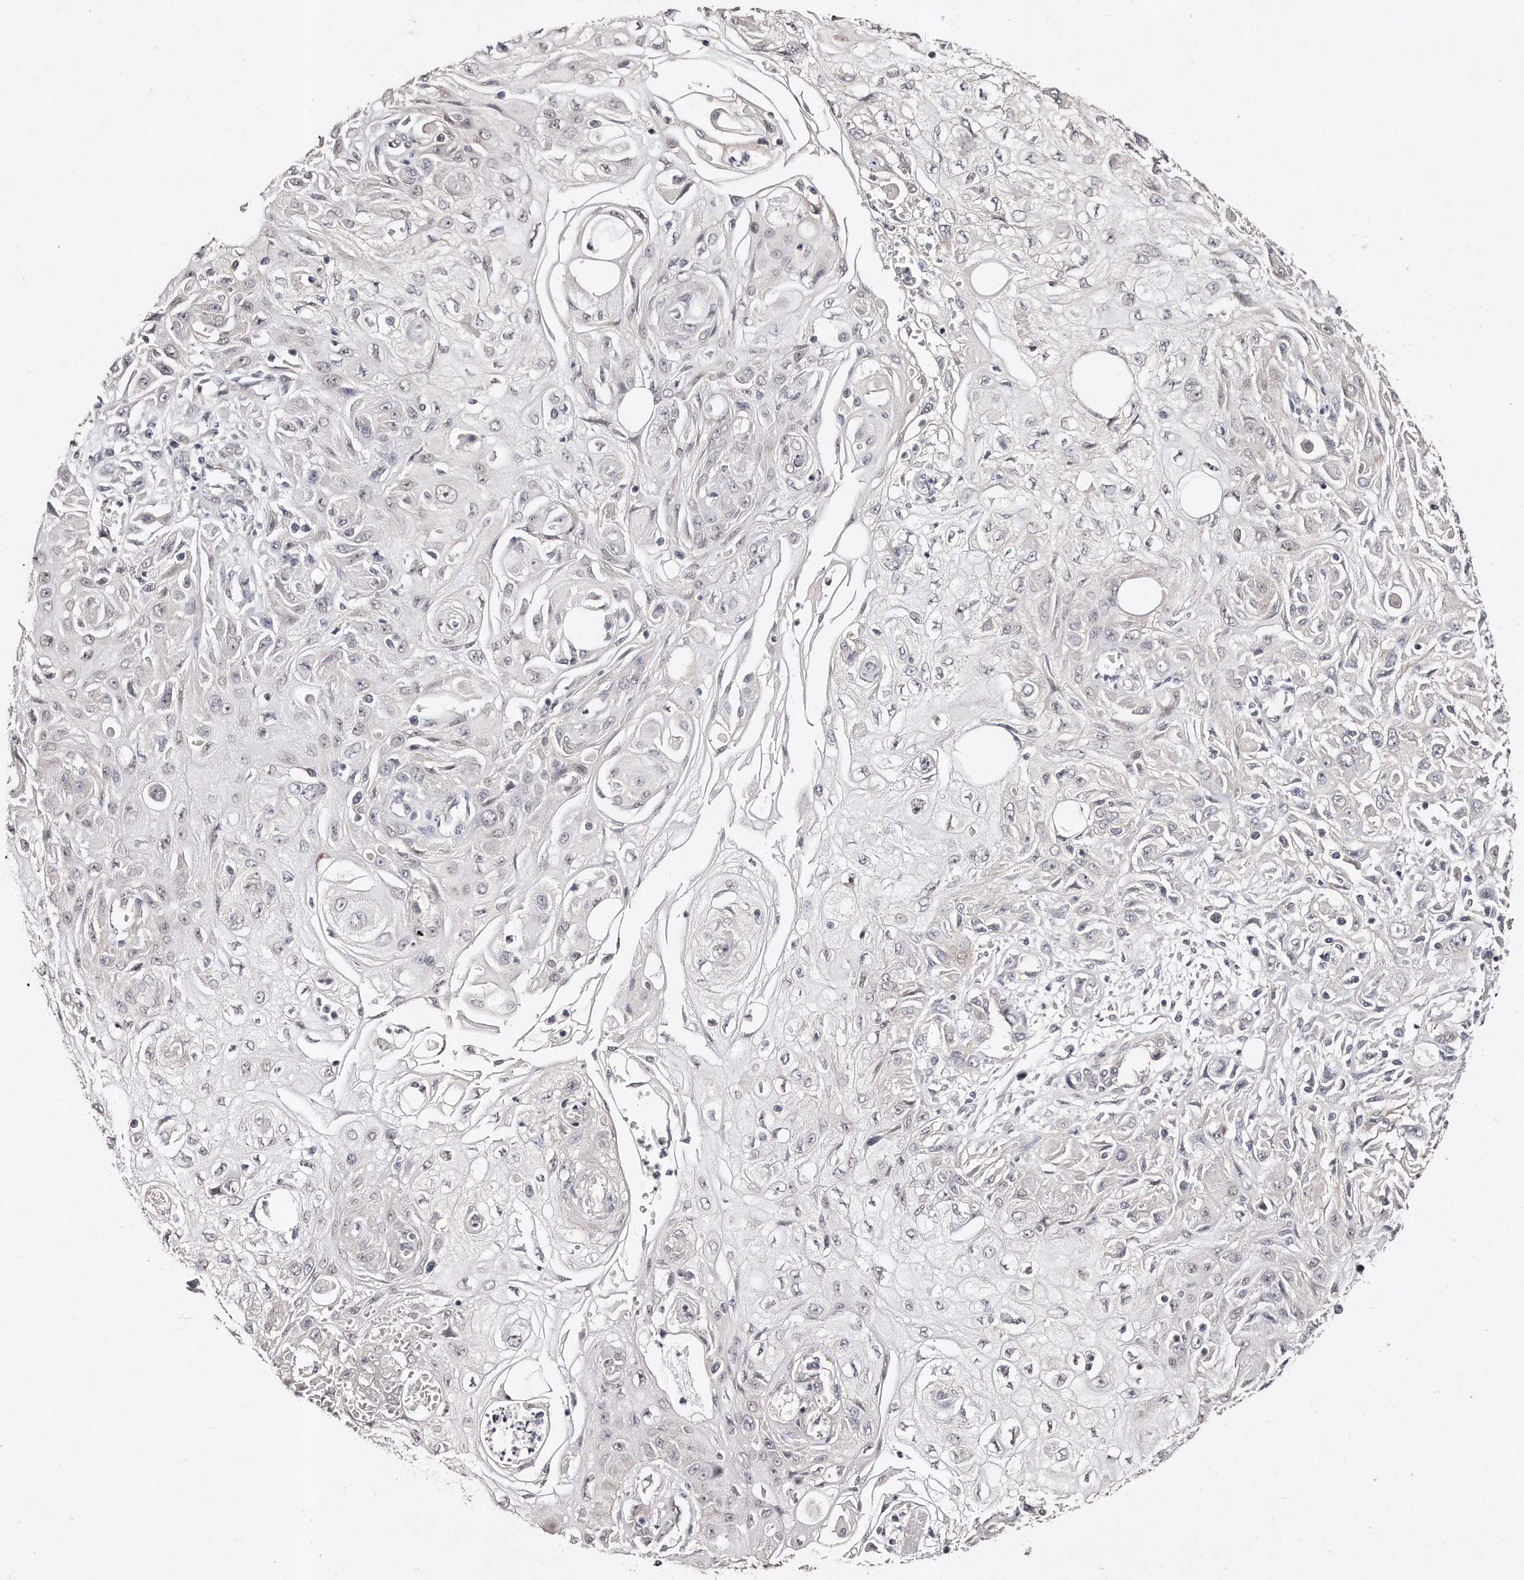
{"staining": {"intensity": "negative", "quantity": "none", "location": "none"}, "tissue": "skin cancer", "cell_type": "Tumor cells", "image_type": "cancer", "snomed": [{"axis": "morphology", "description": "Squamous cell carcinoma, NOS"}, {"axis": "morphology", "description": "Squamous cell carcinoma, metastatic, NOS"}, {"axis": "topography", "description": "Skin"}, {"axis": "topography", "description": "Lymph node"}], "caption": "The histopathology image shows no significant positivity in tumor cells of squamous cell carcinoma (skin).", "gene": "CASZ1", "patient": {"sex": "male", "age": 75}}